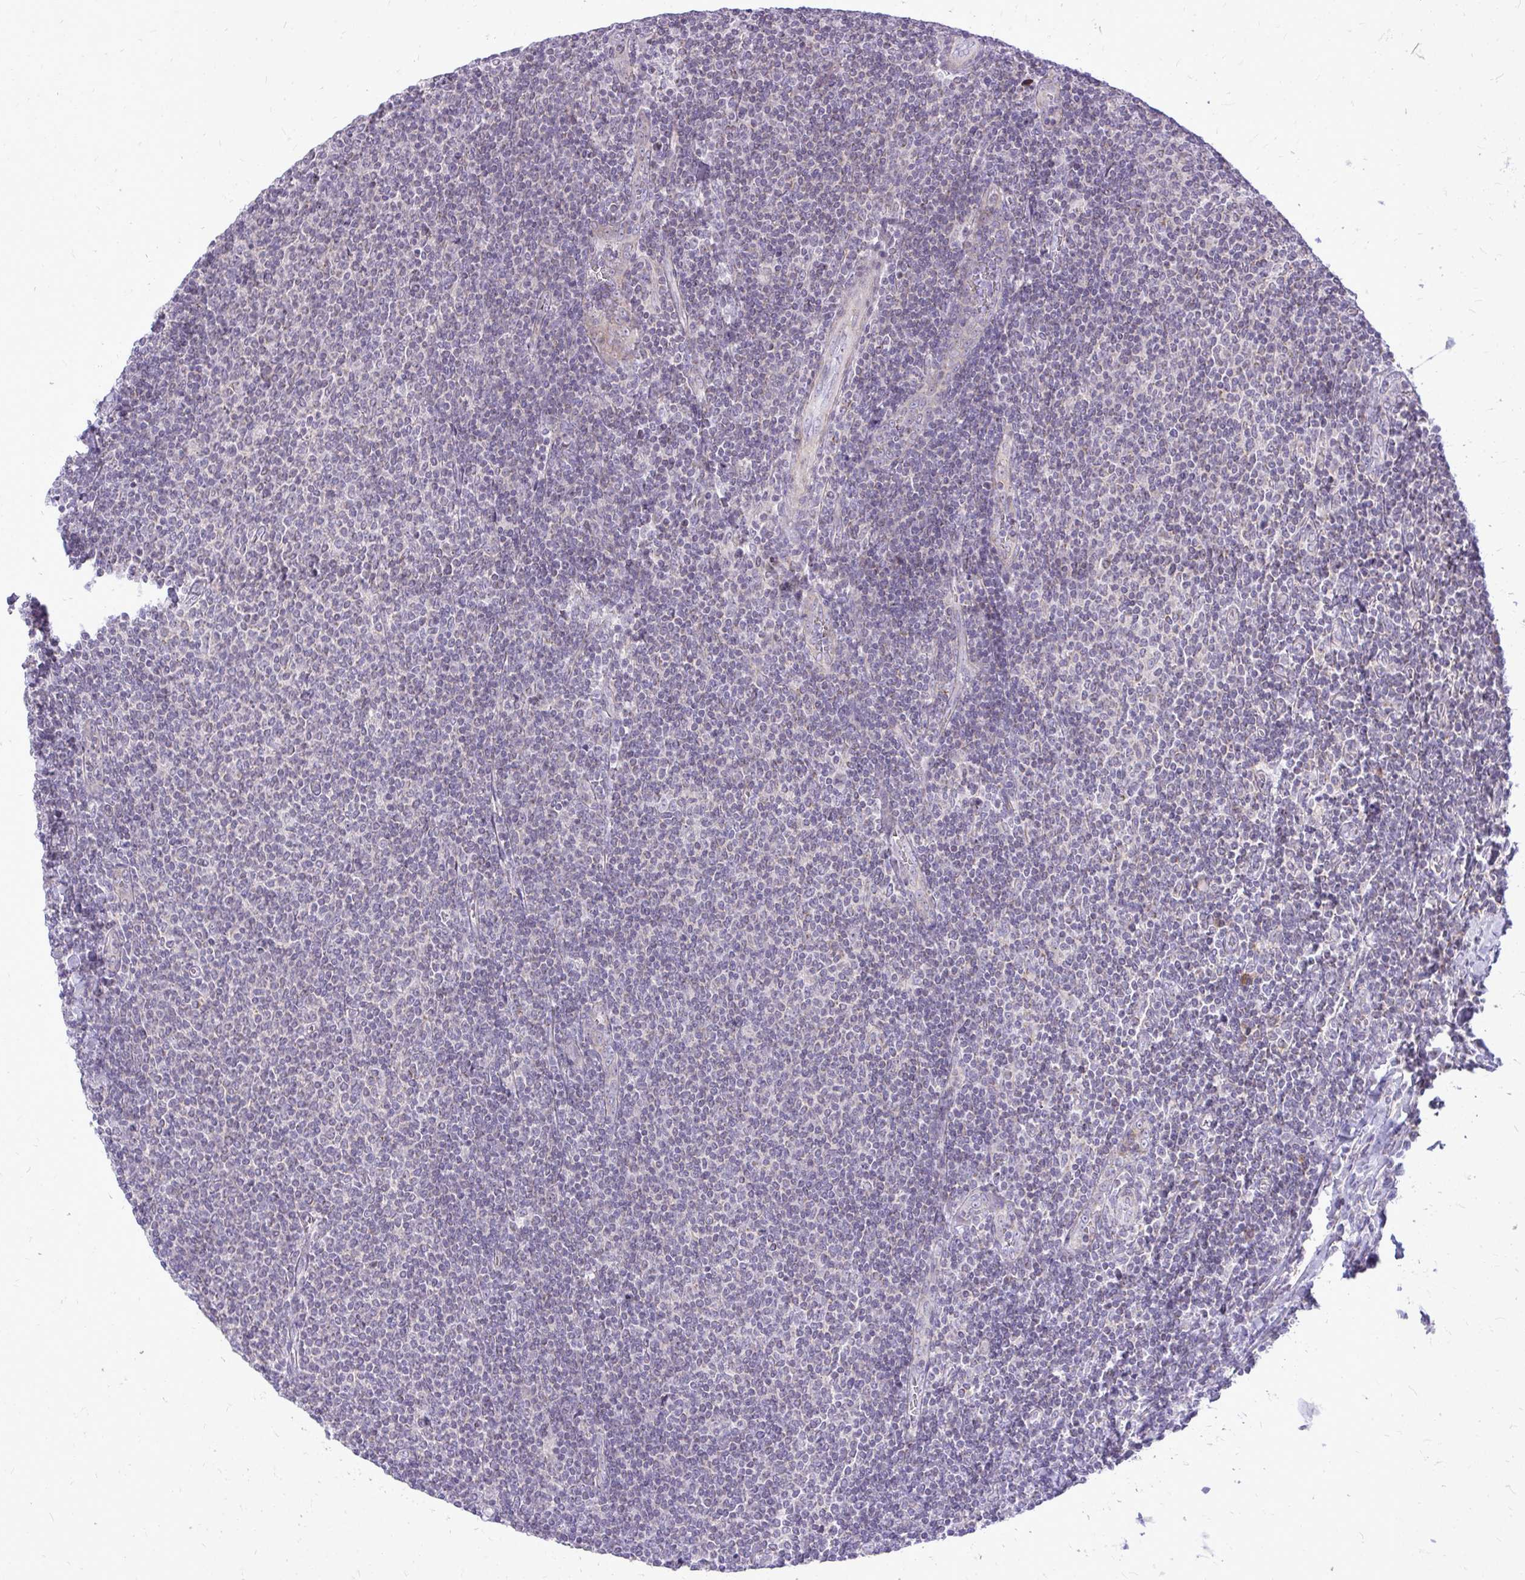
{"staining": {"intensity": "negative", "quantity": "none", "location": "none"}, "tissue": "lymphoma", "cell_type": "Tumor cells", "image_type": "cancer", "snomed": [{"axis": "morphology", "description": "Malignant lymphoma, non-Hodgkin's type, Low grade"}, {"axis": "topography", "description": "Lymph node"}], "caption": "Protein analysis of malignant lymphoma, non-Hodgkin's type (low-grade) displays no significant positivity in tumor cells.", "gene": "SPTBN2", "patient": {"sex": "male", "age": 52}}